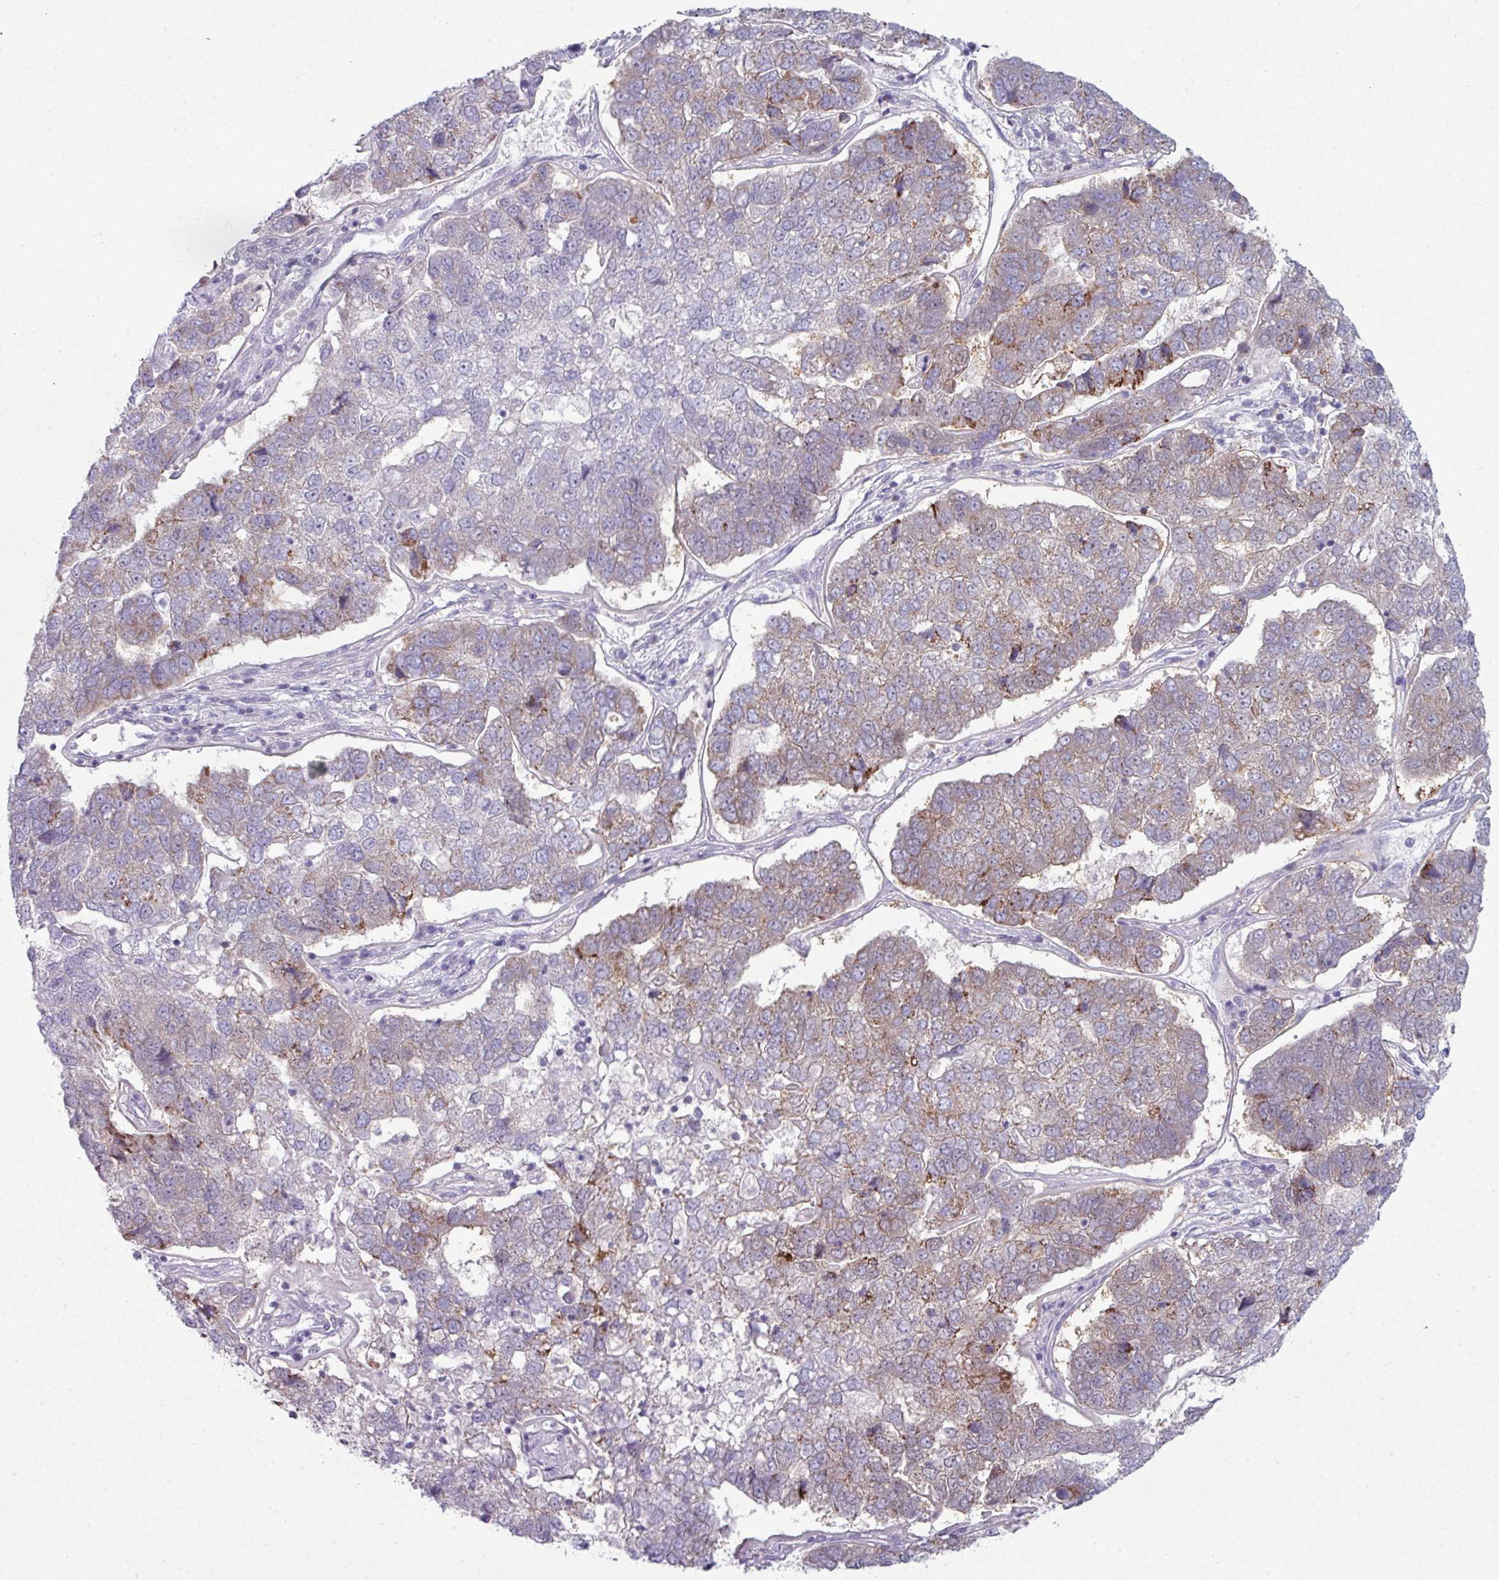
{"staining": {"intensity": "strong", "quantity": "25%-75%", "location": "cytoplasmic/membranous"}, "tissue": "pancreatic cancer", "cell_type": "Tumor cells", "image_type": "cancer", "snomed": [{"axis": "morphology", "description": "Adenocarcinoma, NOS"}, {"axis": "topography", "description": "Pancreas"}], "caption": "The histopathology image exhibits a brown stain indicating the presence of a protein in the cytoplasmic/membranous of tumor cells in adenocarcinoma (pancreatic). (IHC, brightfield microscopy, high magnification).", "gene": "ZNF615", "patient": {"sex": "female", "age": 61}}